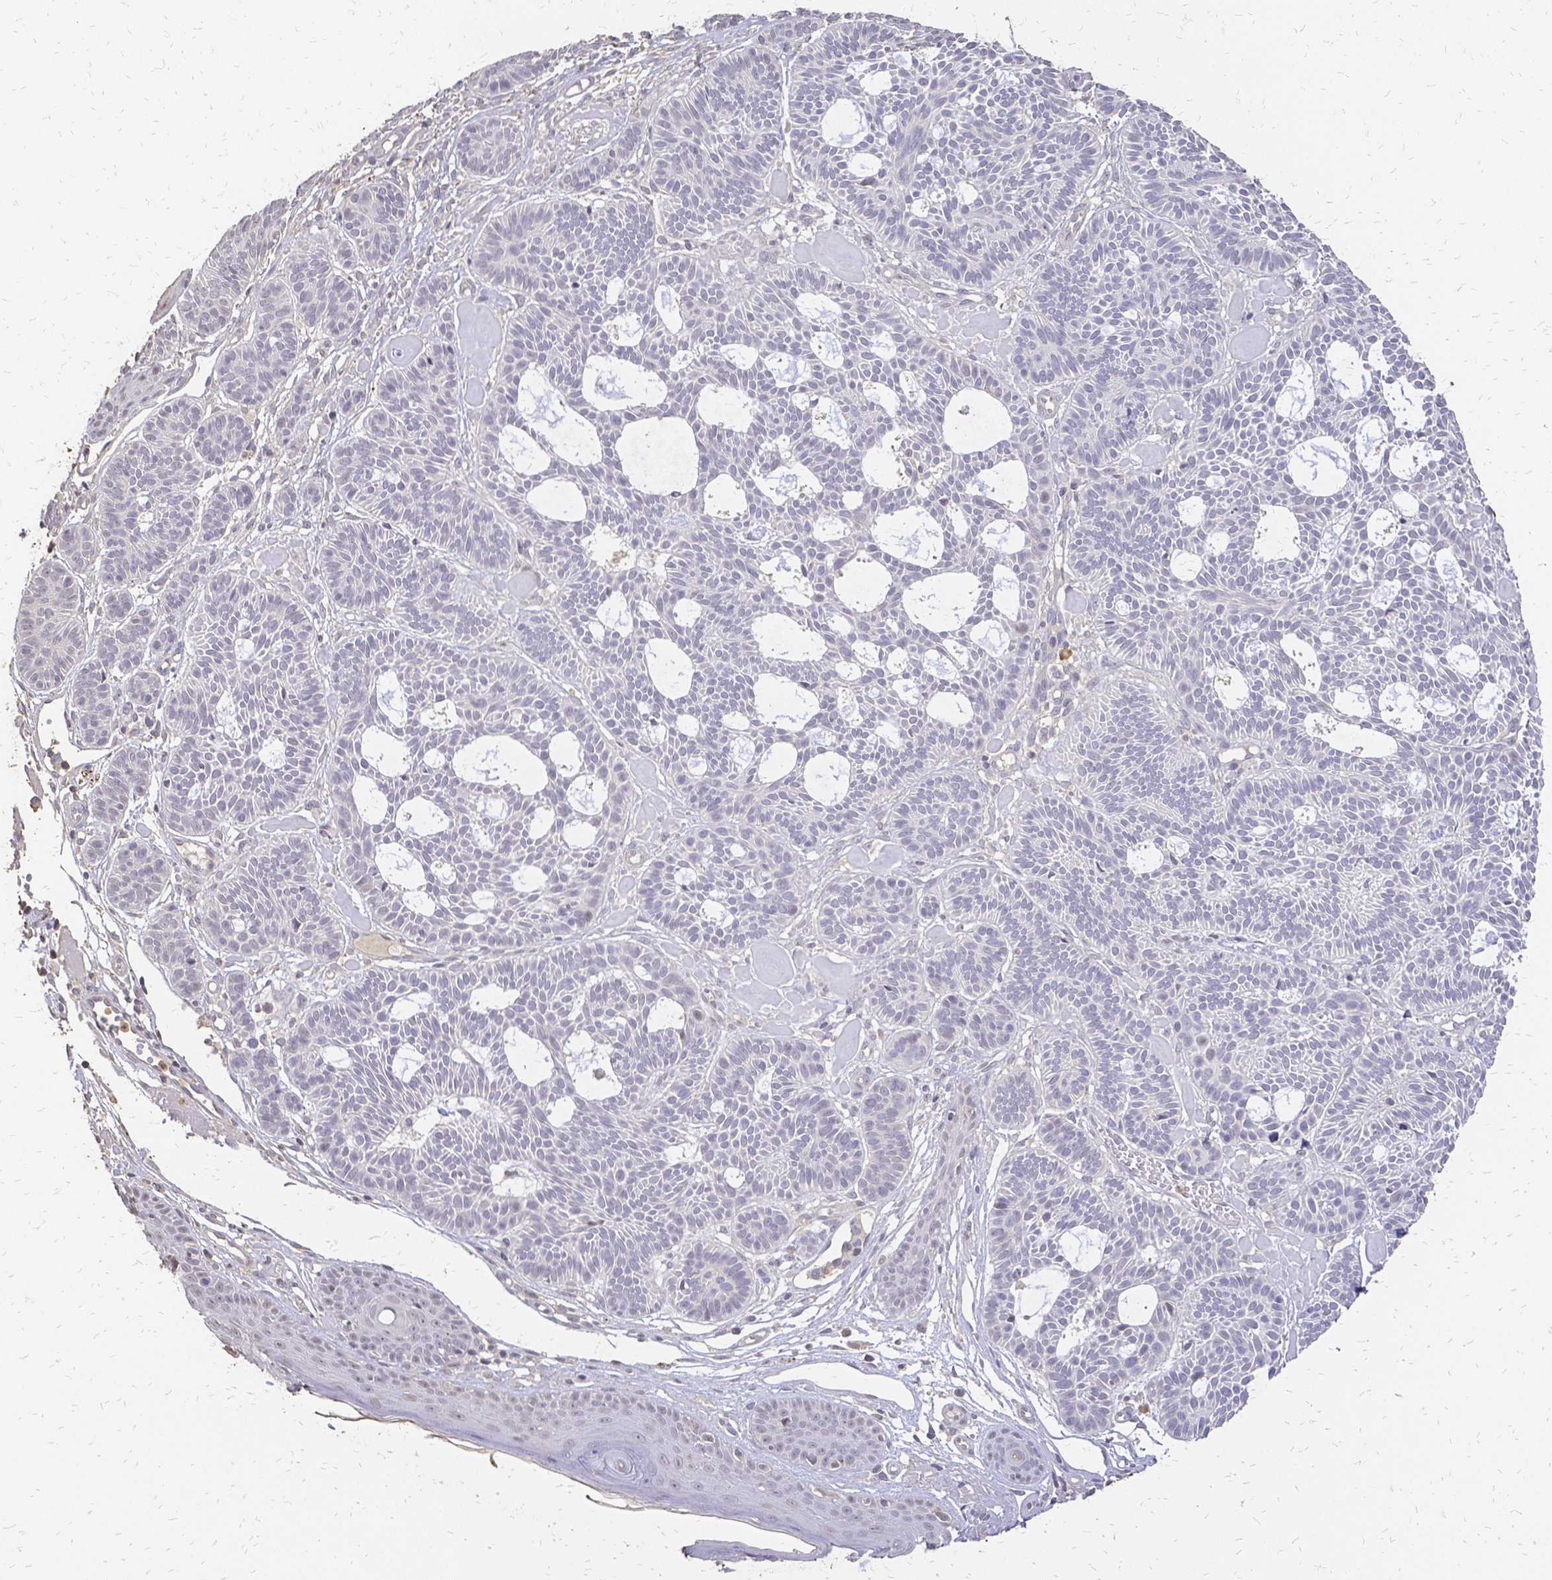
{"staining": {"intensity": "negative", "quantity": "none", "location": "none"}, "tissue": "skin cancer", "cell_type": "Tumor cells", "image_type": "cancer", "snomed": [{"axis": "morphology", "description": "Basal cell carcinoma"}, {"axis": "topography", "description": "Skin"}], "caption": "The immunohistochemistry (IHC) photomicrograph has no significant positivity in tumor cells of skin cancer tissue.", "gene": "CIB1", "patient": {"sex": "male", "age": 85}}